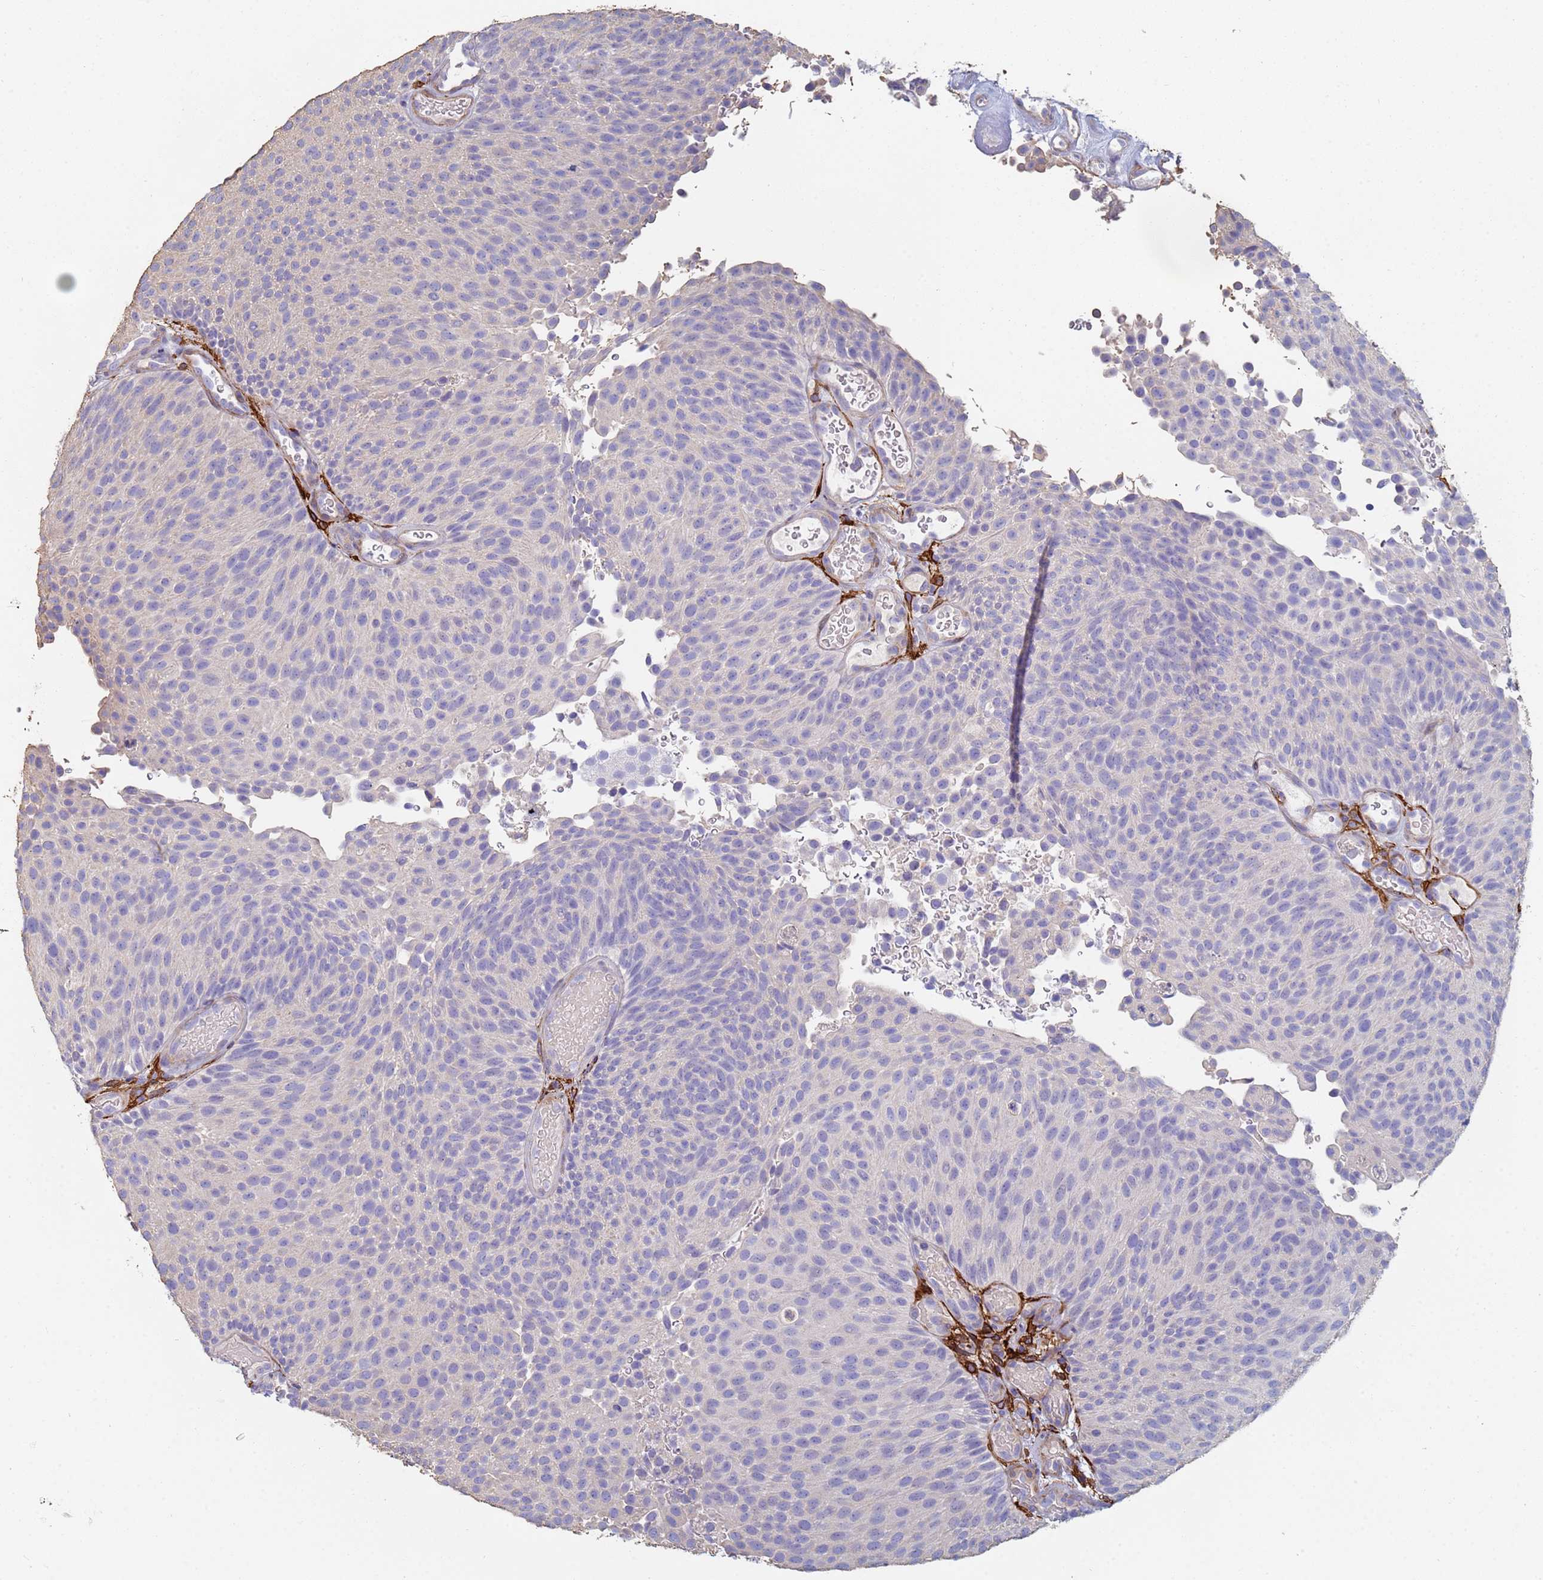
{"staining": {"intensity": "negative", "quantity": "none", "location": "none"}, "tissue": "urothelial cancer", "cell_type": "Tumor cells", "image_type": "cancer", "snomed": [{"axis": "morphology", "description": "Urothelial carcinoma, Low grade"}, {"axis": "topography", "description": "Urinary bladder"}], "caption": "Immunohistochemical staining of urothelial cancer exhibits no significant staining in tumor cells. (DAB (3,3'-diaminobenzidine) immunohistochemistry, high magnification).", "gene": "ABCA8", "patient": {"sex": "male", "age": 78}}